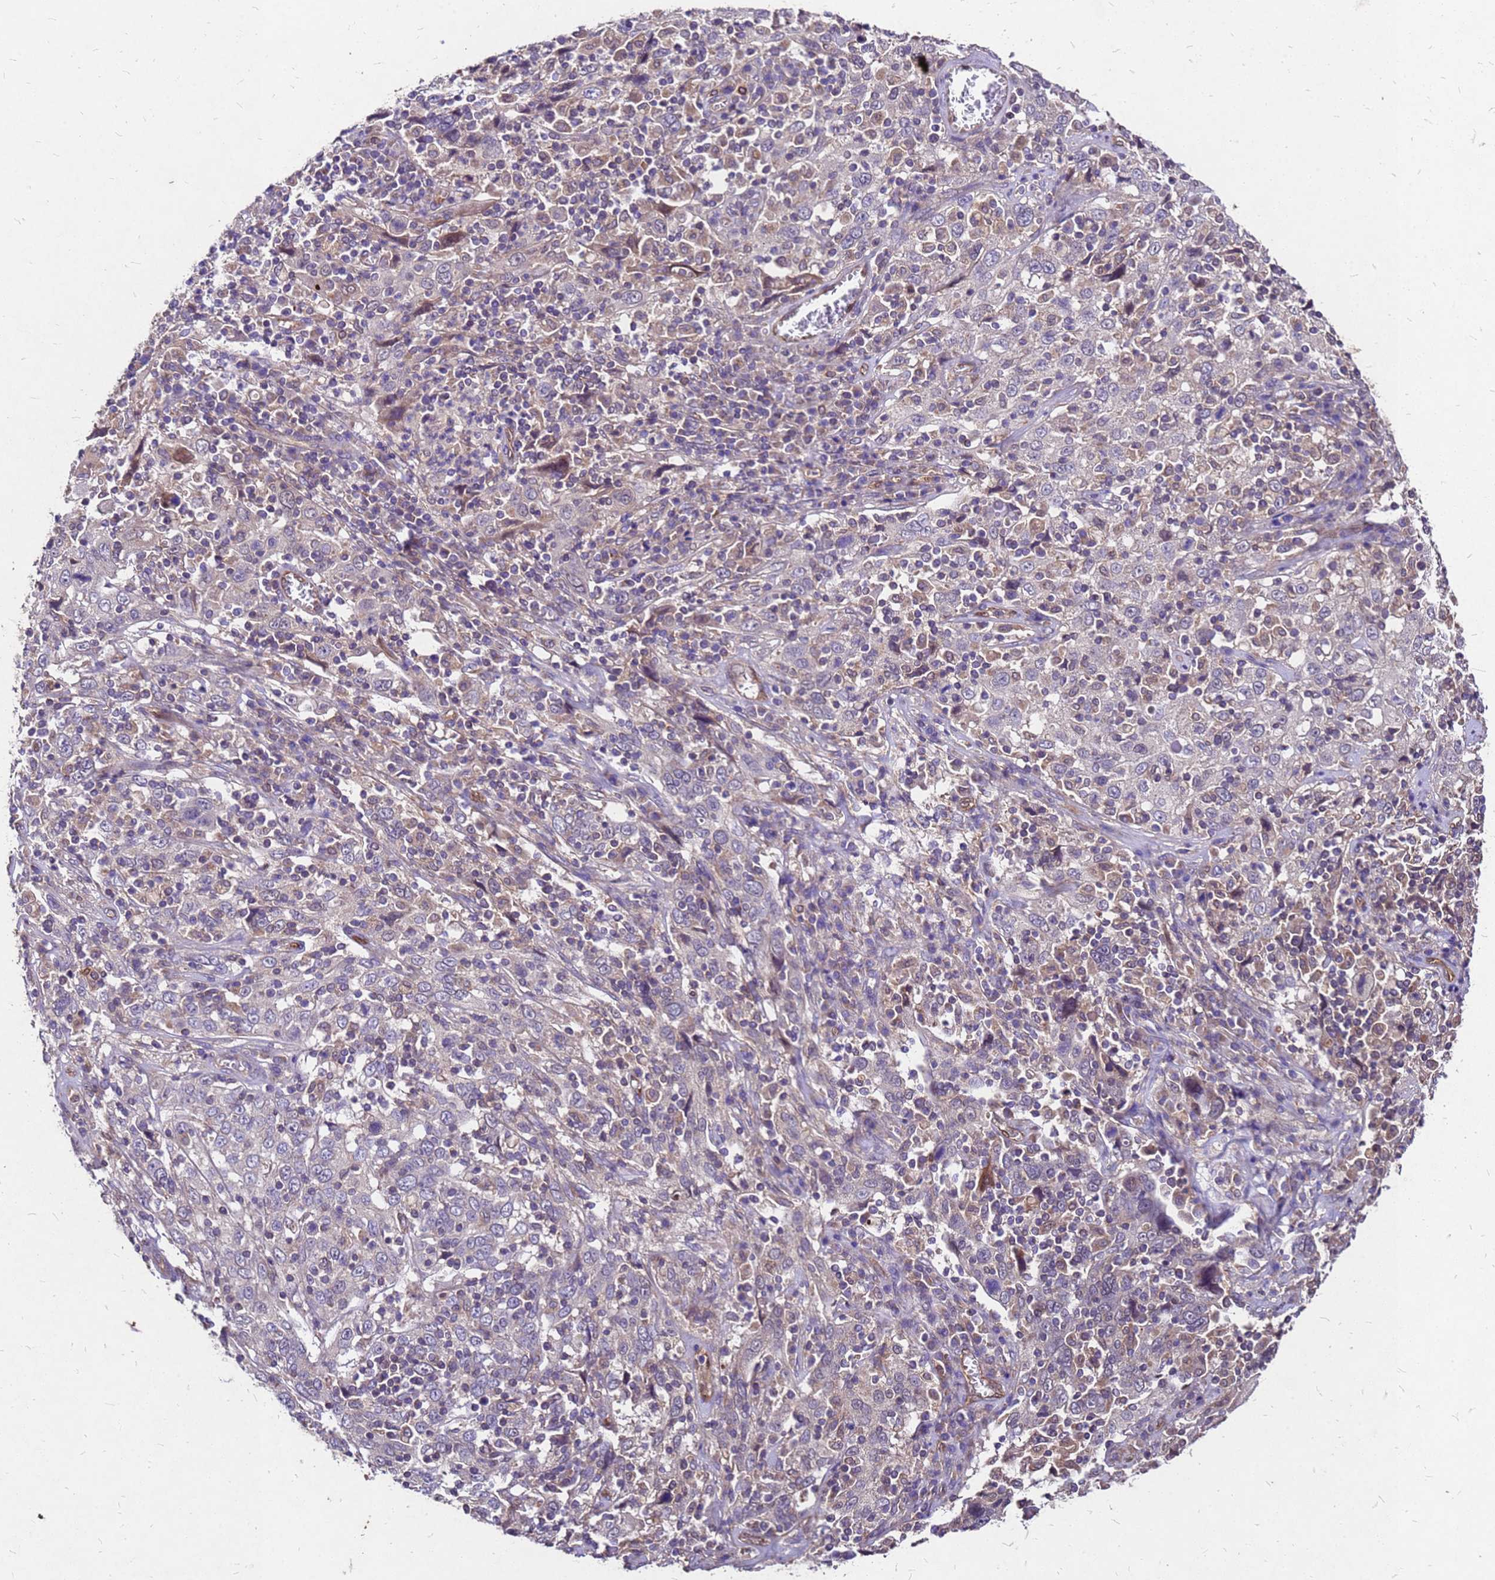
{"staining": {"intensity": "negative", "quantity": "none", "location": "none"}, "tissue": "cervical cancer", "cell_type": "Tumor cells", "image_type": "cancer", "snomed": [{"axis": "morphology", "description": "Squamous cell carcinoma, NOS"}, {"axis": "topography", "description": "Cervix"}], "caption": "A high-resolution micrograph shows immunohistochemistry (IHC) staining of cervical cancer (squamous cell carcinoma), which displays no significant expression in tumor cells. (DAB immunohistochemistry (IHC) visualized using brightfield microscopy, high magnification).", "gene": "DUSP23", "patient": {"sex": "female", "age": 46}}